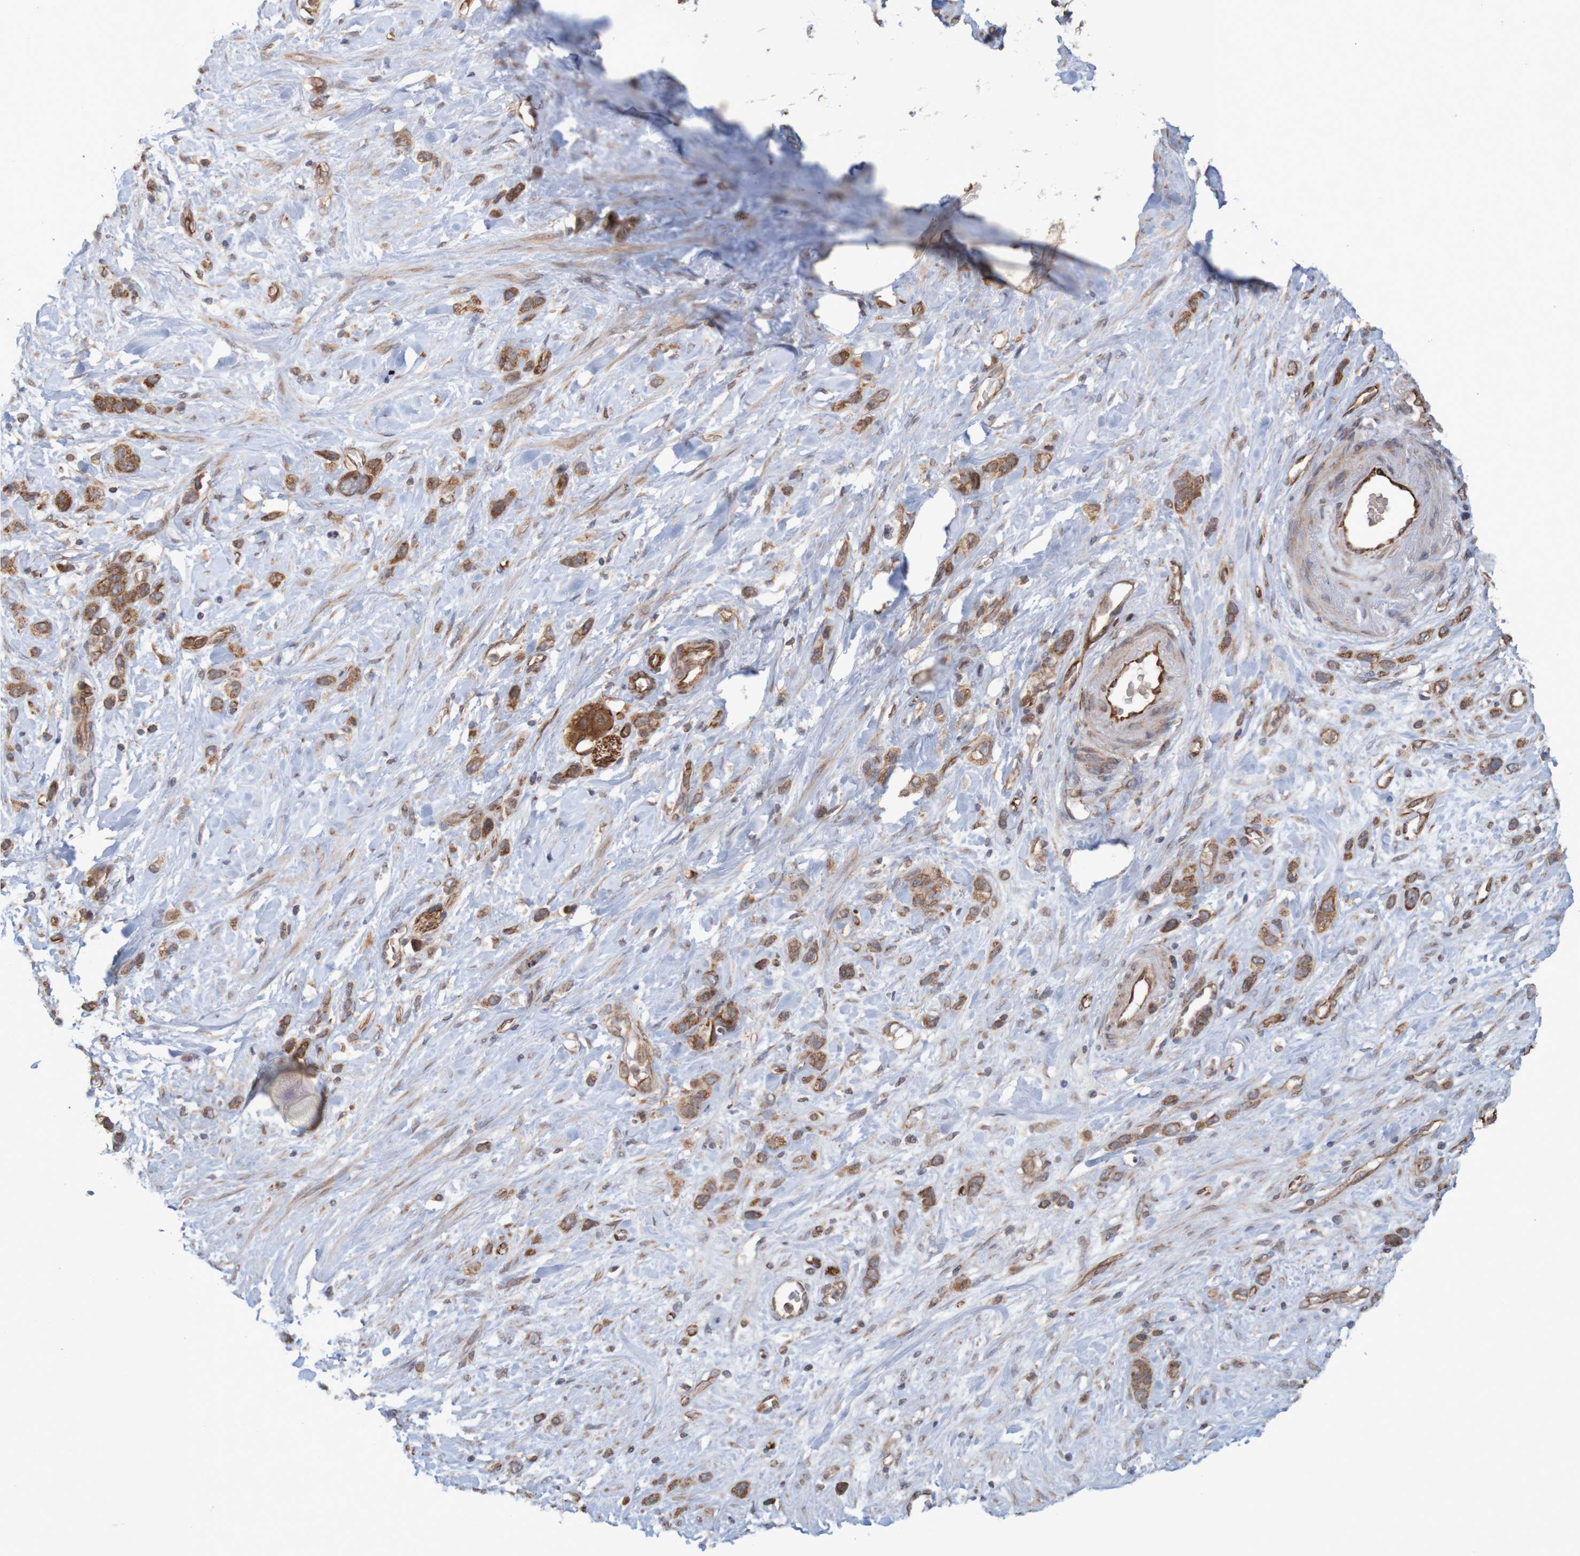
{"staining": {"intensity": "moderate", "quantity": ">75%", "location": "cytoplasmic/membranous"}, "tissue": "stomach cancer", "cell_type": "Tumor cells", "image_type": "cancer", "snomed": [{"axis": "morphology", "description": "Adenocarcinoma, NOS"}, {"axis": "morphology", "description": "Adenocarcinoma, High grade"}, {"axis": "topography", "description": "Stomach, upper"}, {"axis": "topography", "description": "Stomach, lower"}], "caption": "High-power microscopy captured an immunohistochemistry image of stomach high-grade adenocarcinoma, revealing moderate cytoplasmic/membranous positivity in approximately >75% of tumor cells.", "gene": "MRPL52", "patient": {"sex": "female", "age": 65}}